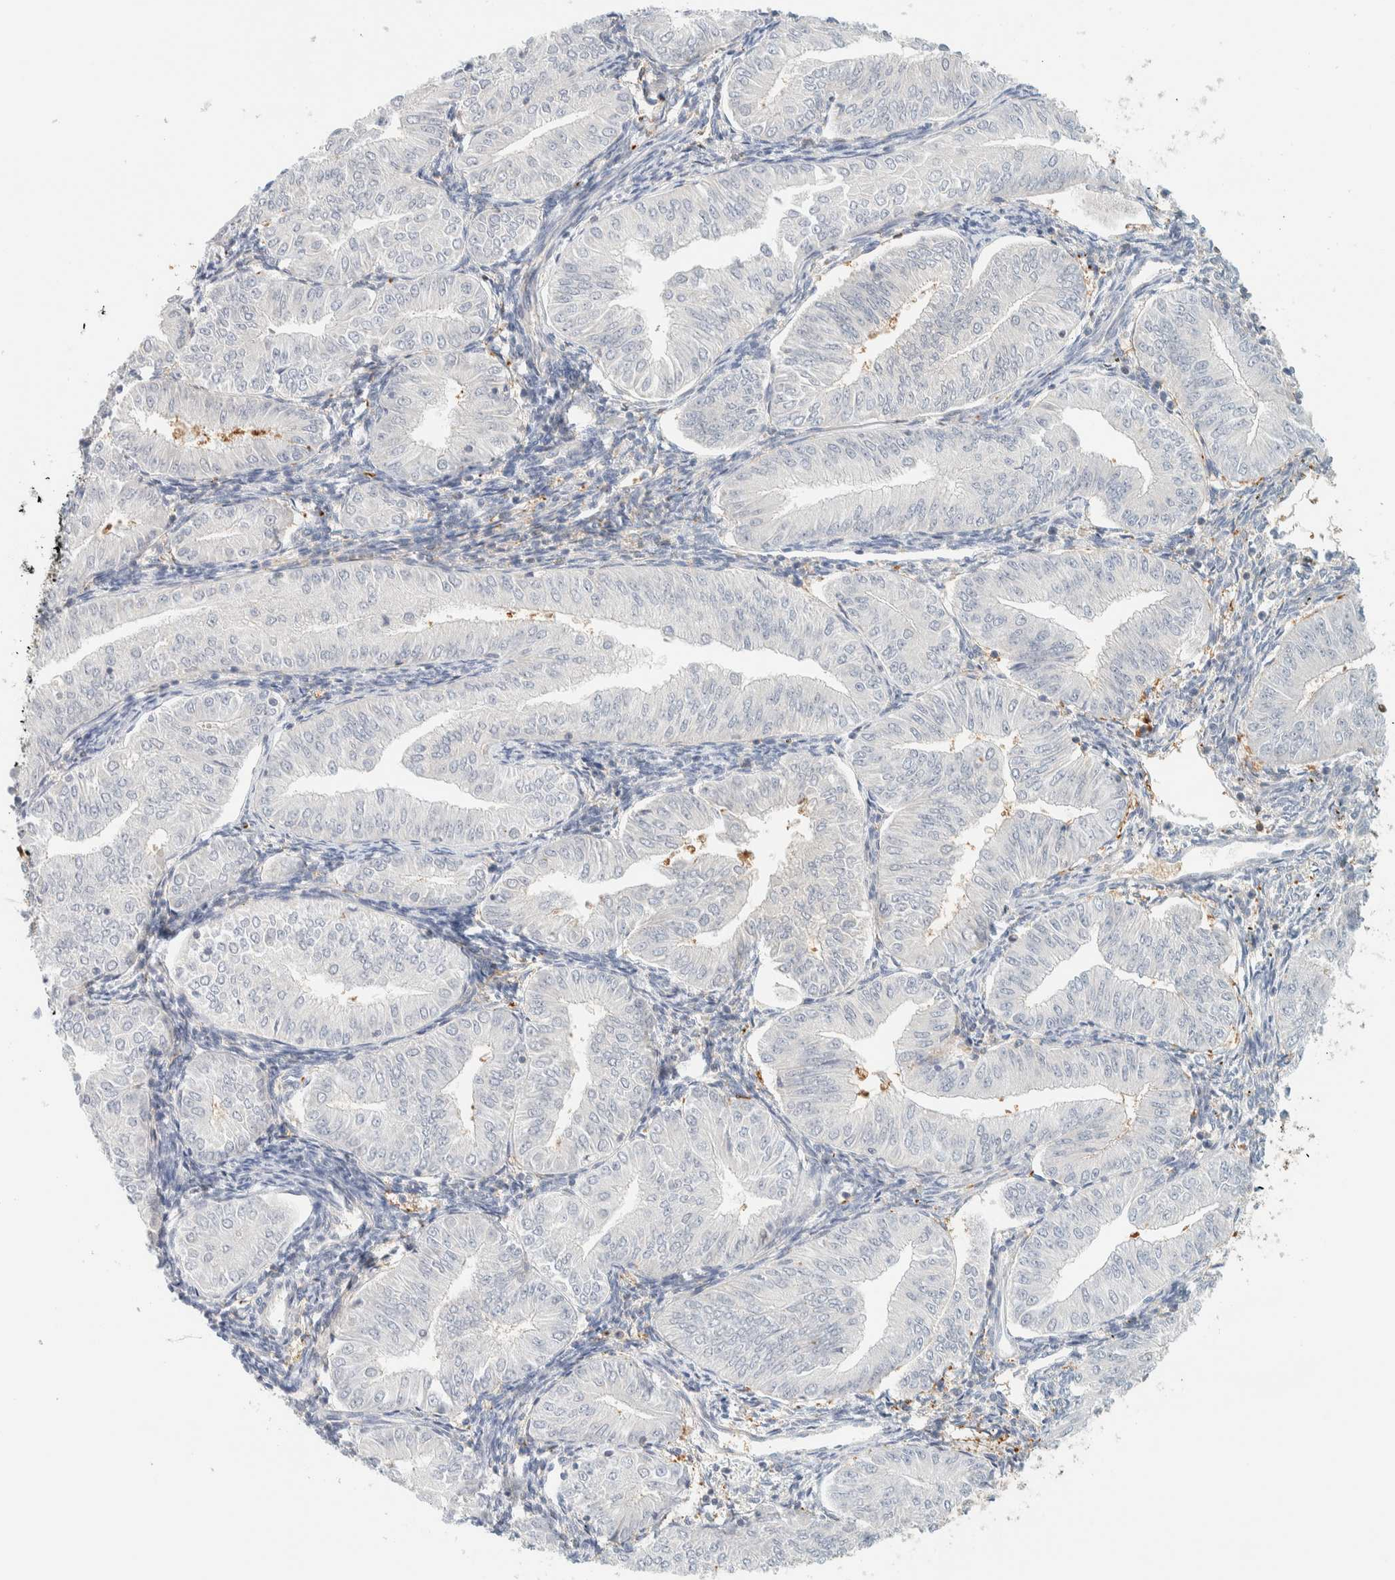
{"staining": {"intensity": "negative", "quantity": "none", "location": "none"}, "tissue": "endometrial cancer", "cell_type": "Tumor cells", "image_type": "cancer", "snomed": [{"axis": "morphology", "description": "Normal tissue, NOS"}, {"axis": "morphology", "description": "Adenocarcinoma, NOS"}, {"axis": "topography", "description": "Endometrium"}], "caption": "Endometrial adenocarcinoma stained for a protein using immunohistochemistry (IHC) exhibits no staining tumor cells.", "gene": "ZBTB37", "patient": {"sex": "female", "age": 53}}